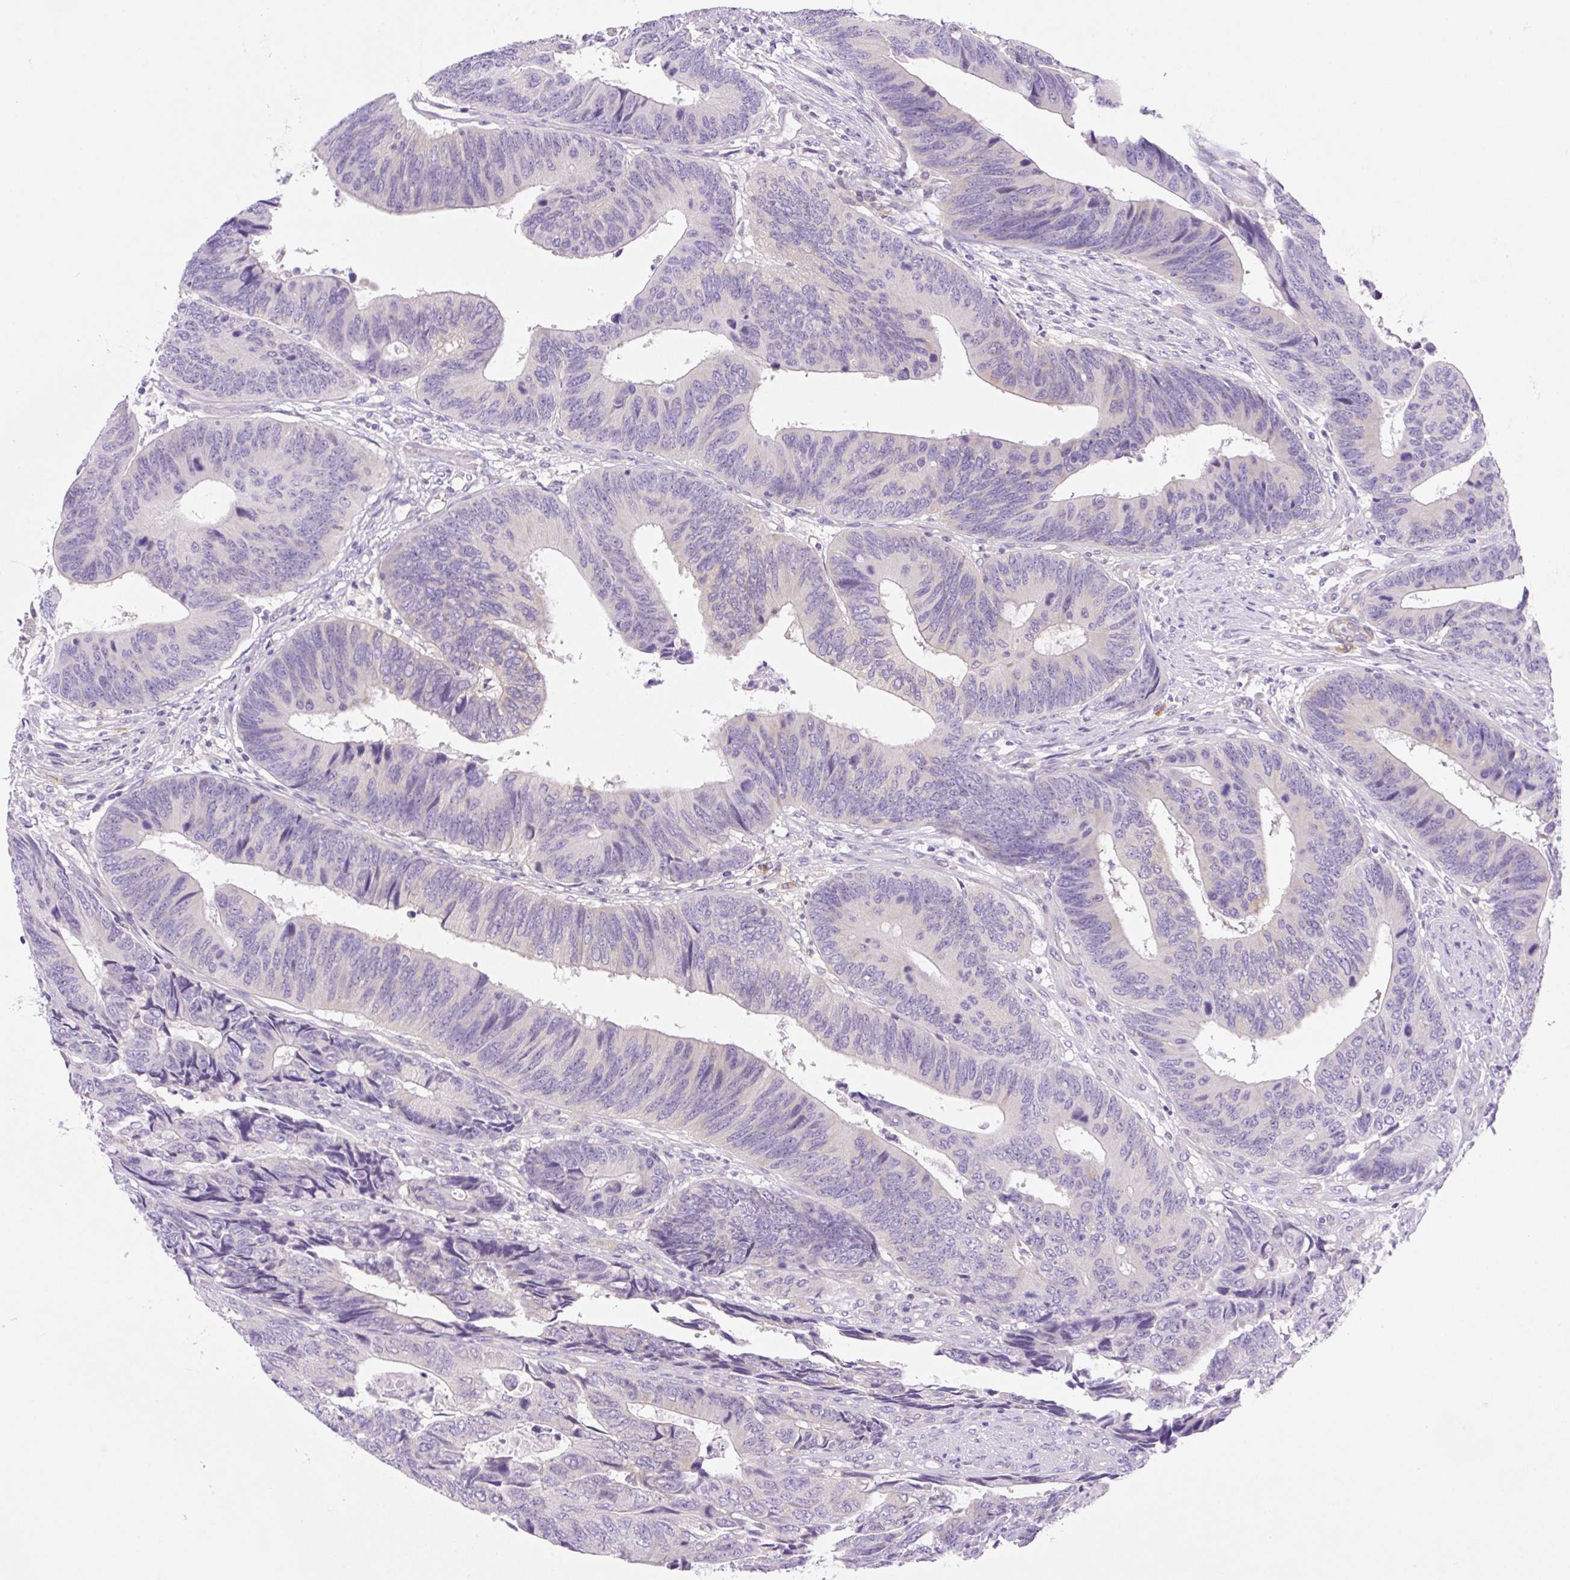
{"staining": {"intensity": "negative", "quantity": "none", "location": "none"}, "tissue": "colorectal cancer", "cell_type": "Tumor cells", "image_type": "cancer", "snomed": [{"axis": "morphology", "description": "Adenocarcinoma, NOS"}, {"axis": "topography", "description": "Colon"}], "caption": "The image demonstrates no significant staining in tumor cells of adenocarcinoma (colorectal). The staining was performed using DAB (3,3'-diaminobenzidine) to visualize the protein expression in brown, while the nuclei were stained in blue with hematoxylin (Magnification: 20x).", "gene": "CAMK2B", "patient": {"sex": "male", "age": 87}}